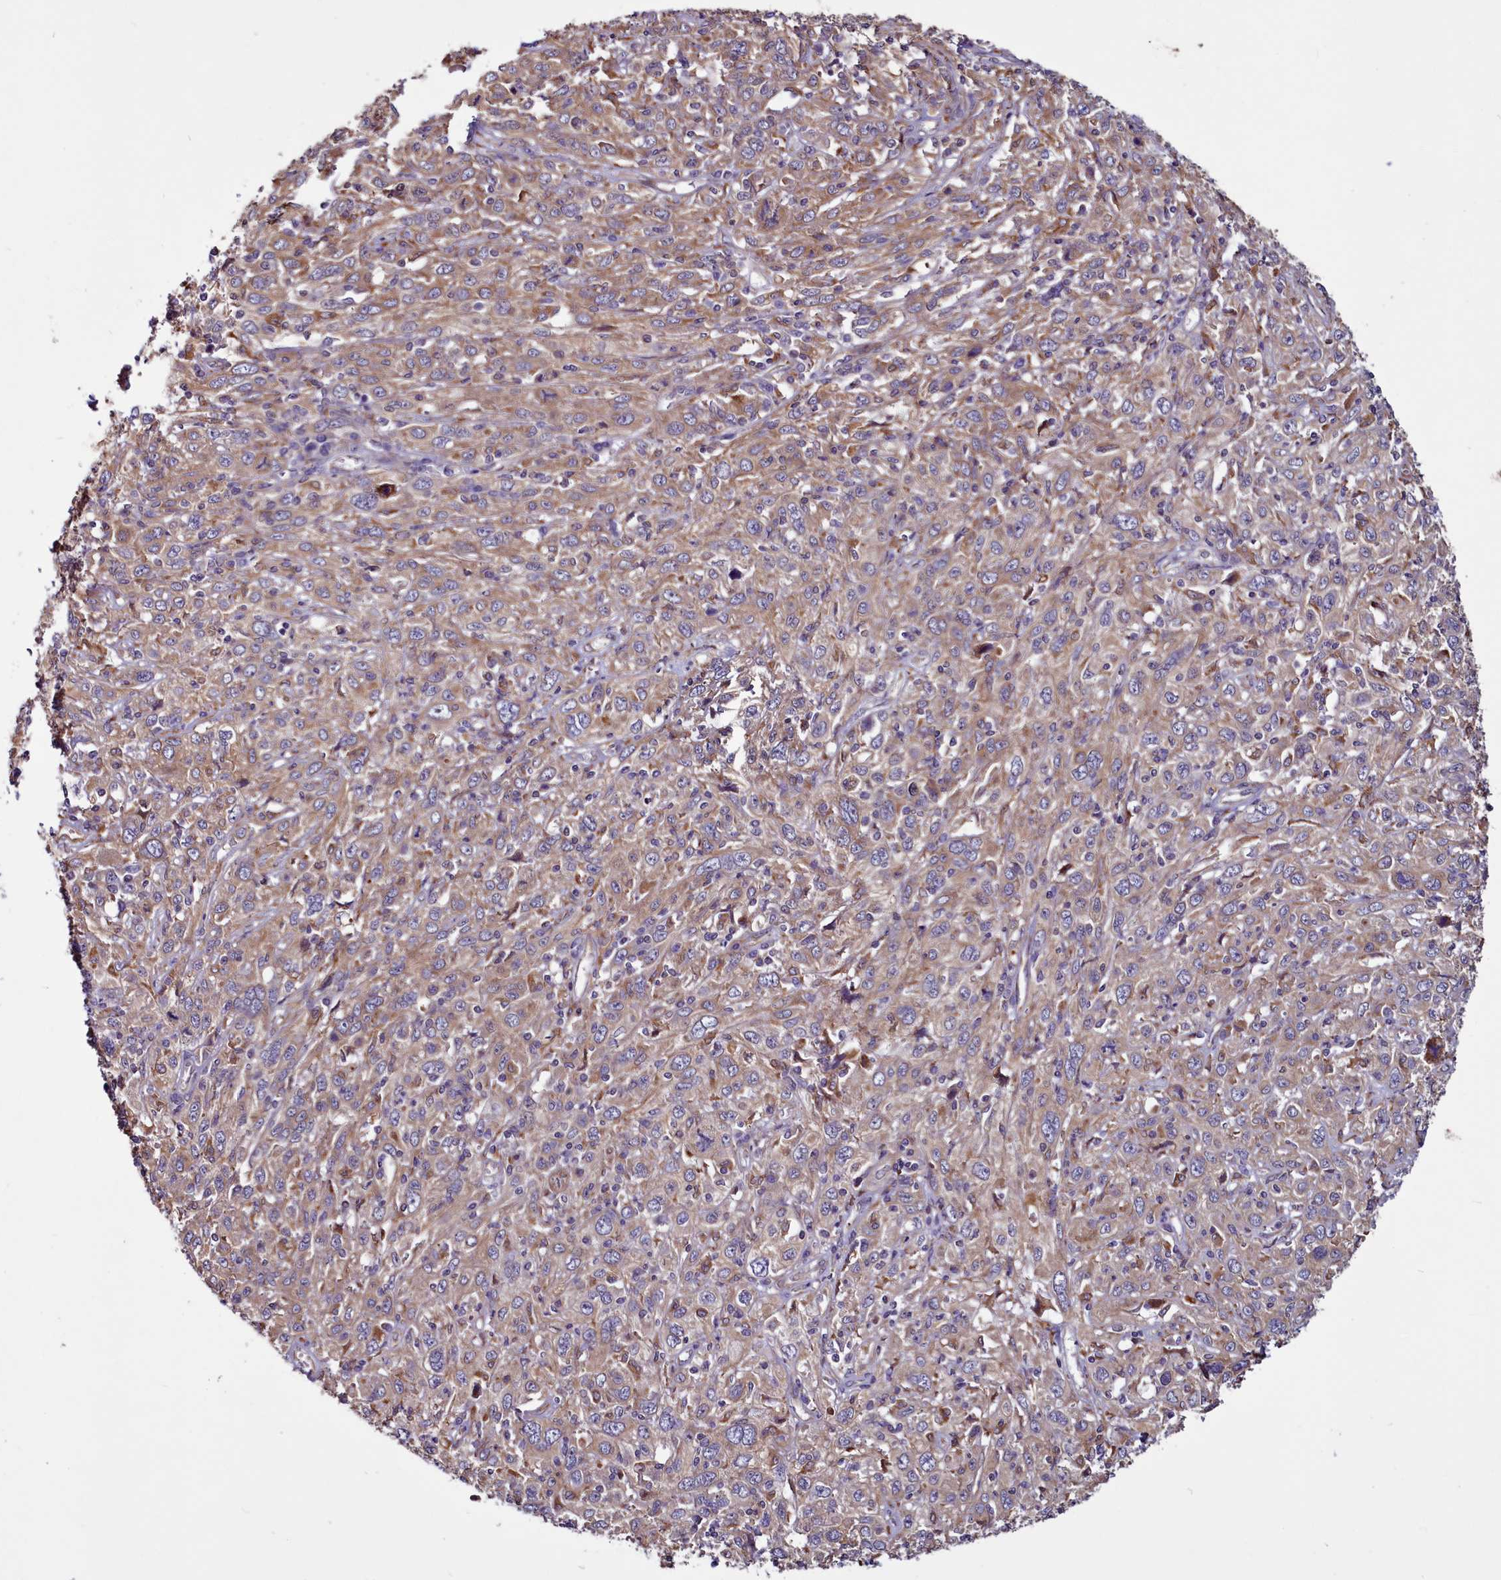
{"staining": {"intensity": "moderate", "quantity": "25%-75%", "location": "cytoplasmic/membranous"}, "tissue": "cervical cancer", "cell_type": "Tumor cells", "image_type": "cancer", "snomed": [{"axis": "morphology", "description": "Squamous cell carcinoma, NOS"}, {"axis": "topography", "description": "Cervix"}], "caption": "A brown stain highlights moderate cytoplasmic/membranous positivity of a protein in human cervical cancer (squamous cell carcinoma) tumor cells. The staining was performed using DAB, with brown indicating positive protein expression. Nuclei are stained blue with hematoxylin.", "gene": "MCRIP1", "patient": {"sex": "female", "age": 46}}